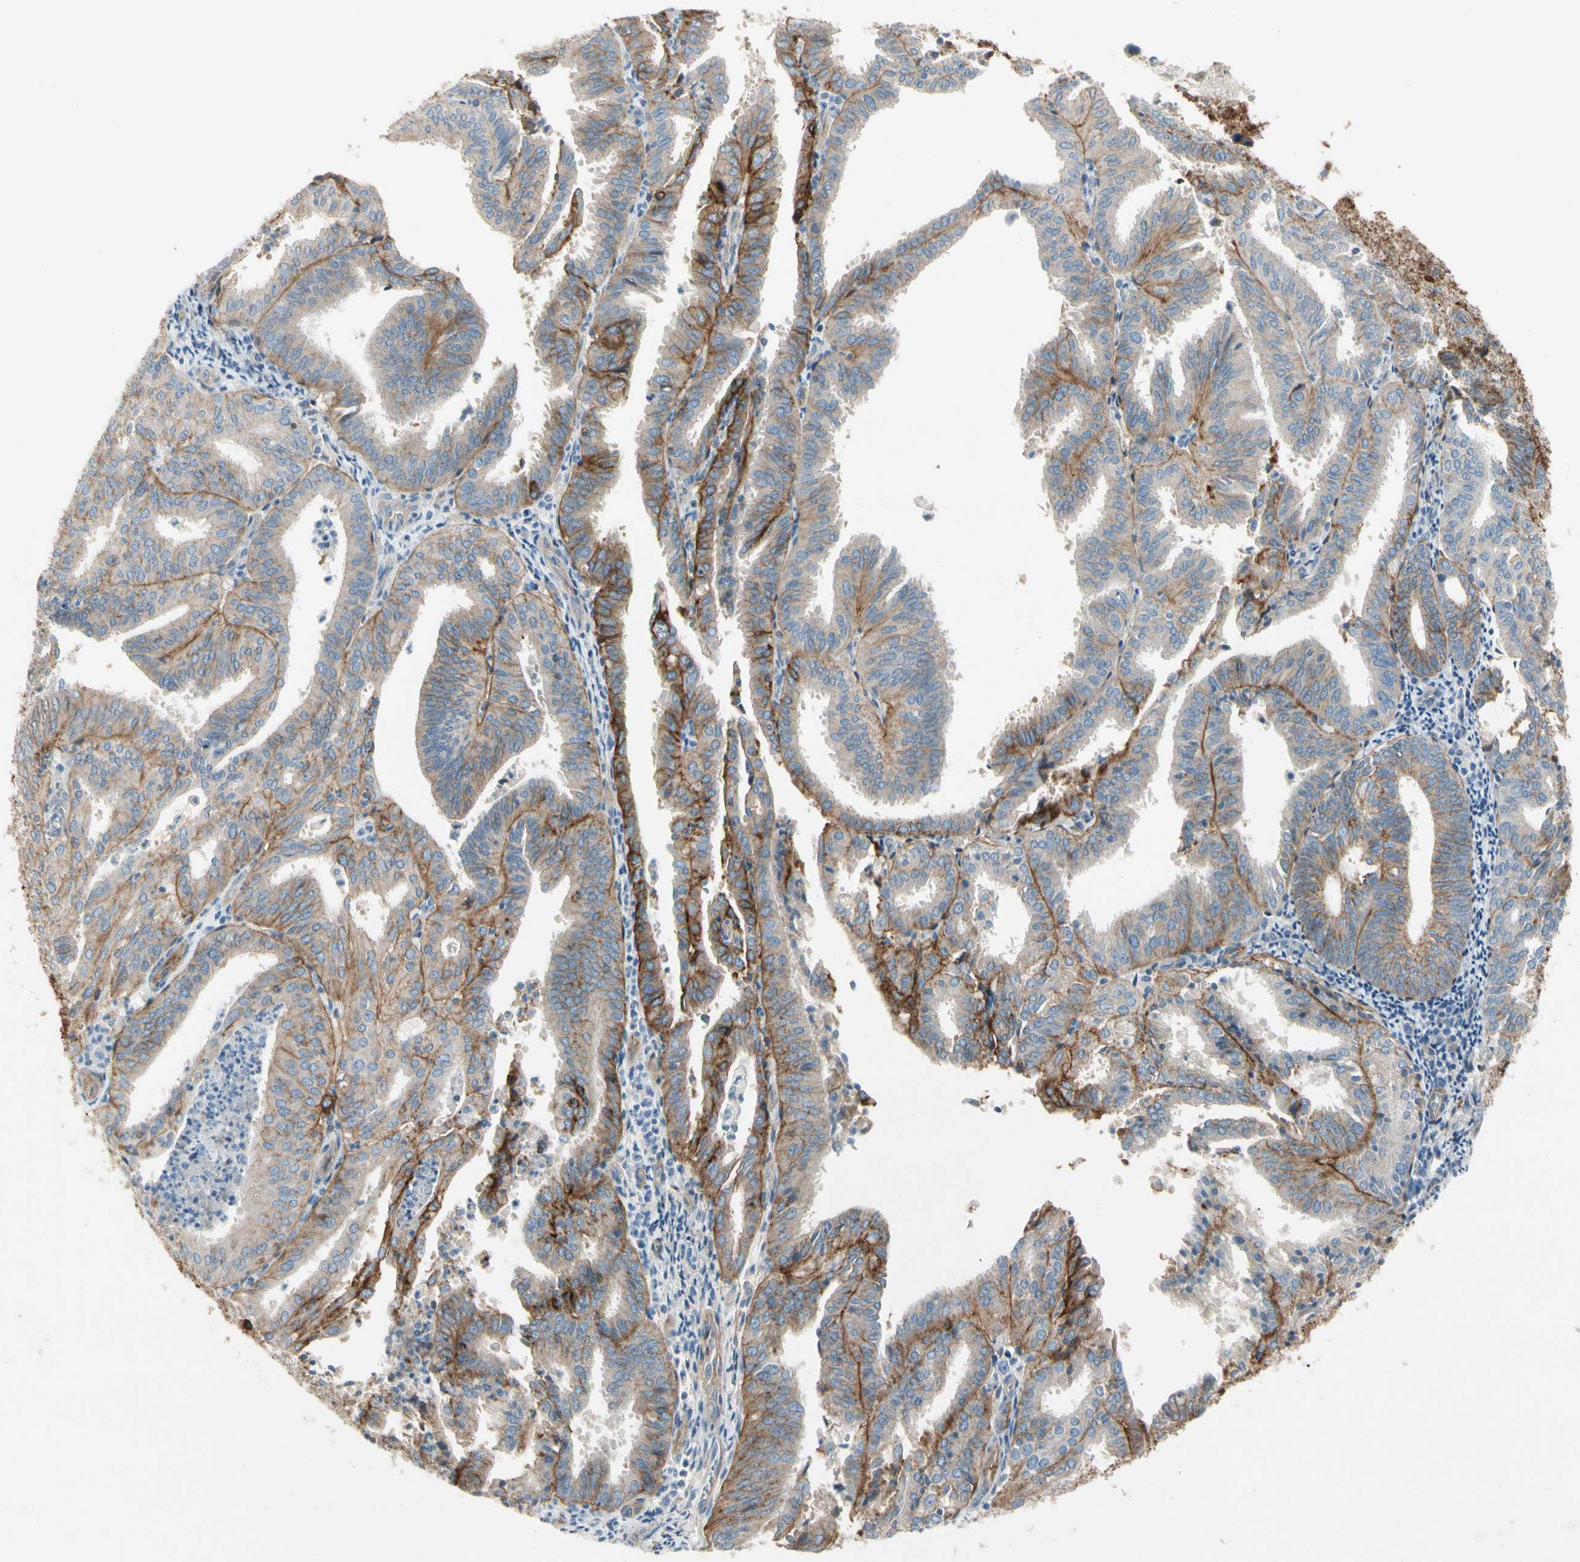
{"staining": {"intensity": "moderate", "quantity": ">75%", "location": "cytoplasmic/membranous"}, "tissue": "endometrial cancer", "cell_type": "Tumor cells", "image_type": "cancer", "snomed": [{"axis": "morphology", "description": "Adenocarcinoma, NOS"}, {"axis": "topography", "description": "Uterus"}], "caption": "The immunohistochemical stain shows moderate cytoplasmic/membranous expression in tumor cells of endometrial cancer (adenocarcinoma) tissue.", "gene": "ITGA3", "patient": {"sex": "female", "age": 60}}